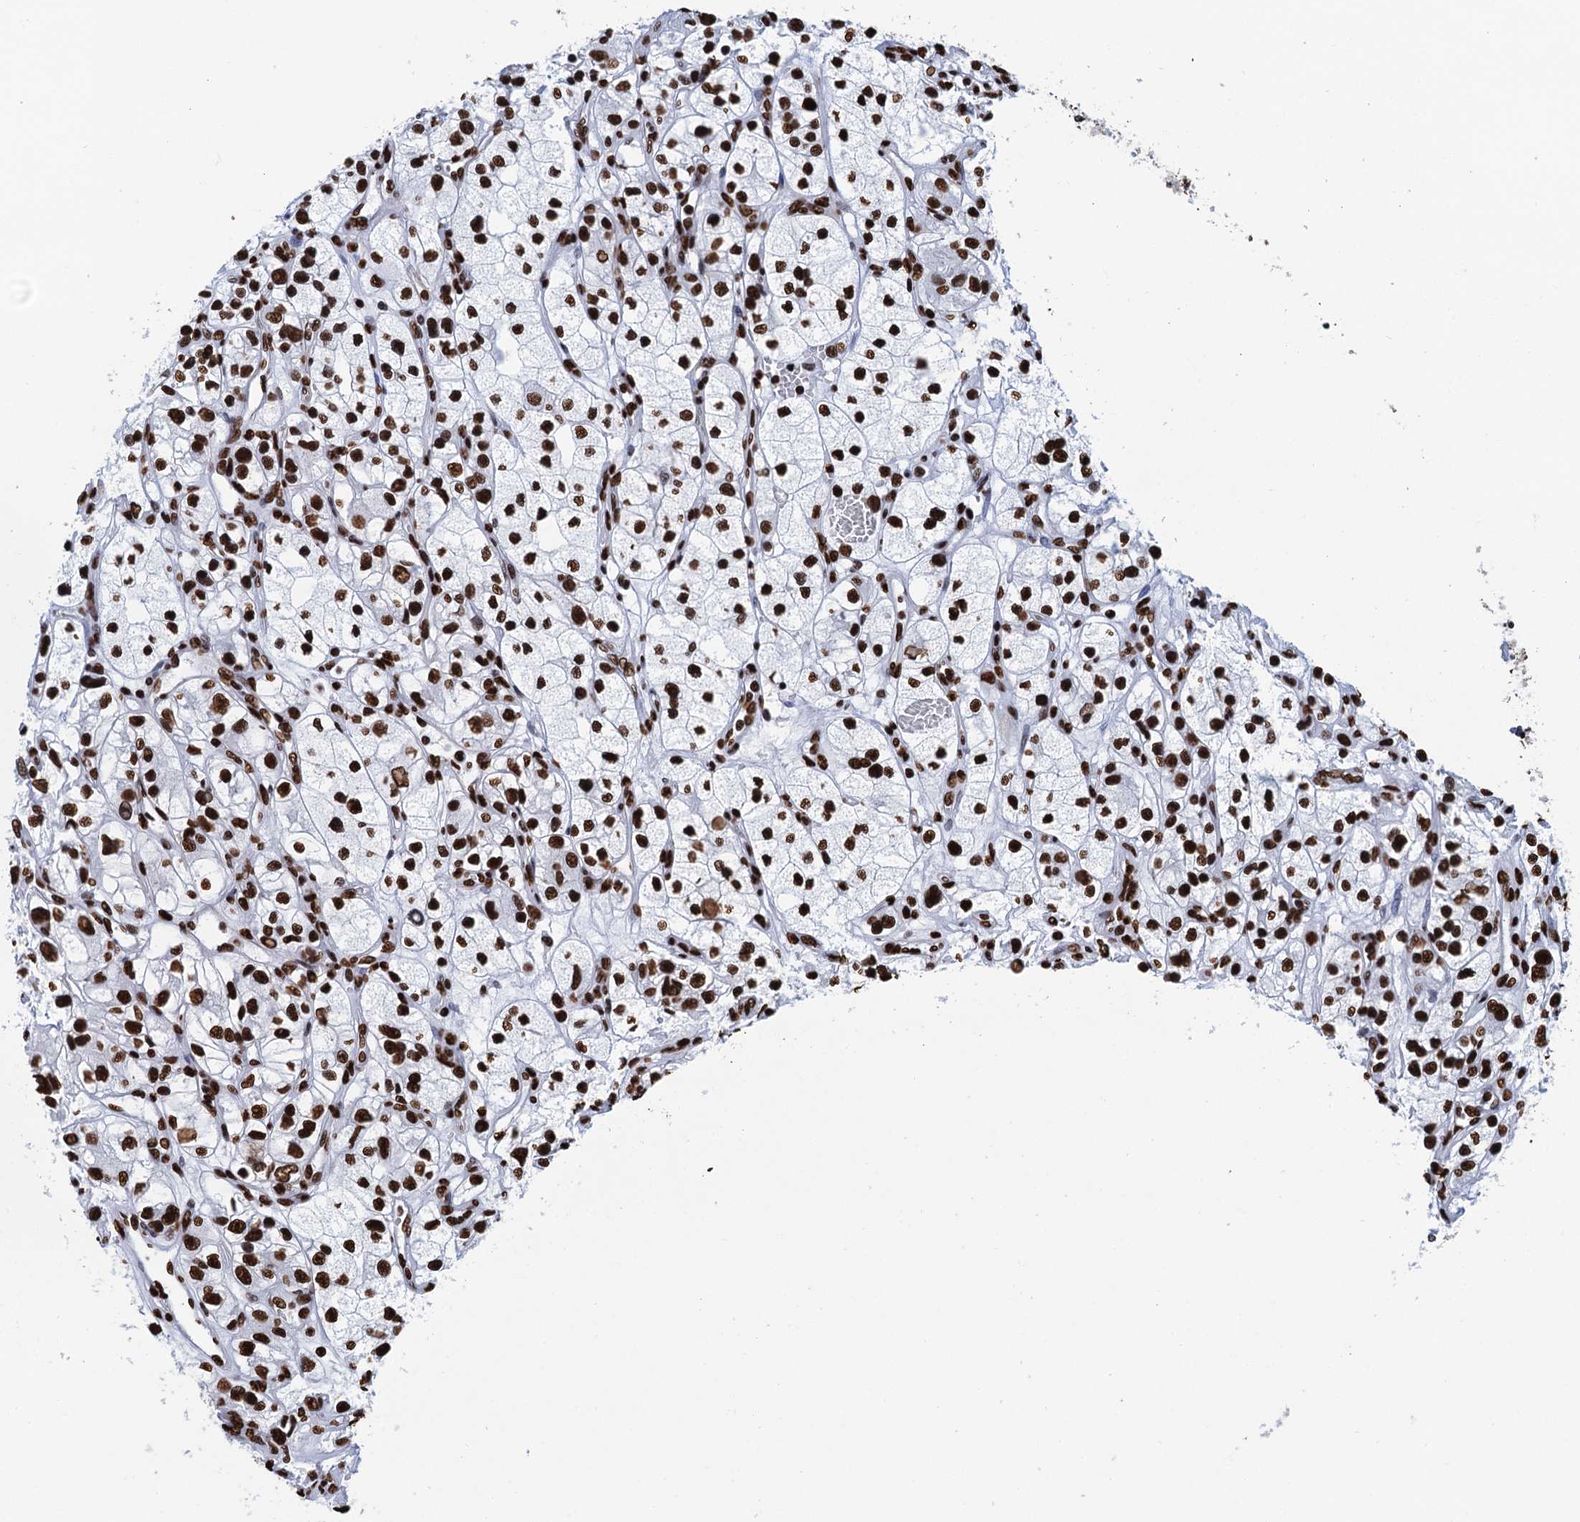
{"staining": {"intensity": "strong", "quantity": ">75%", "location": "nuclear"}, "tissue": "renal cancer", "cell_type": "Tumor cells", "image_type": "cancer", "snomed": [{"axis": "morphology", "description": "Adenocarcinoma, NOS"}, {"axis": "topography", "description": "Kidney"}], "caption": "Protein analysis of adenocarcinoma (renal) tissue reveals strong nuclear expression in about >75% of tumor cells.", "gene": "UBA2", "patient": {"sex": "female", "age": 57}}